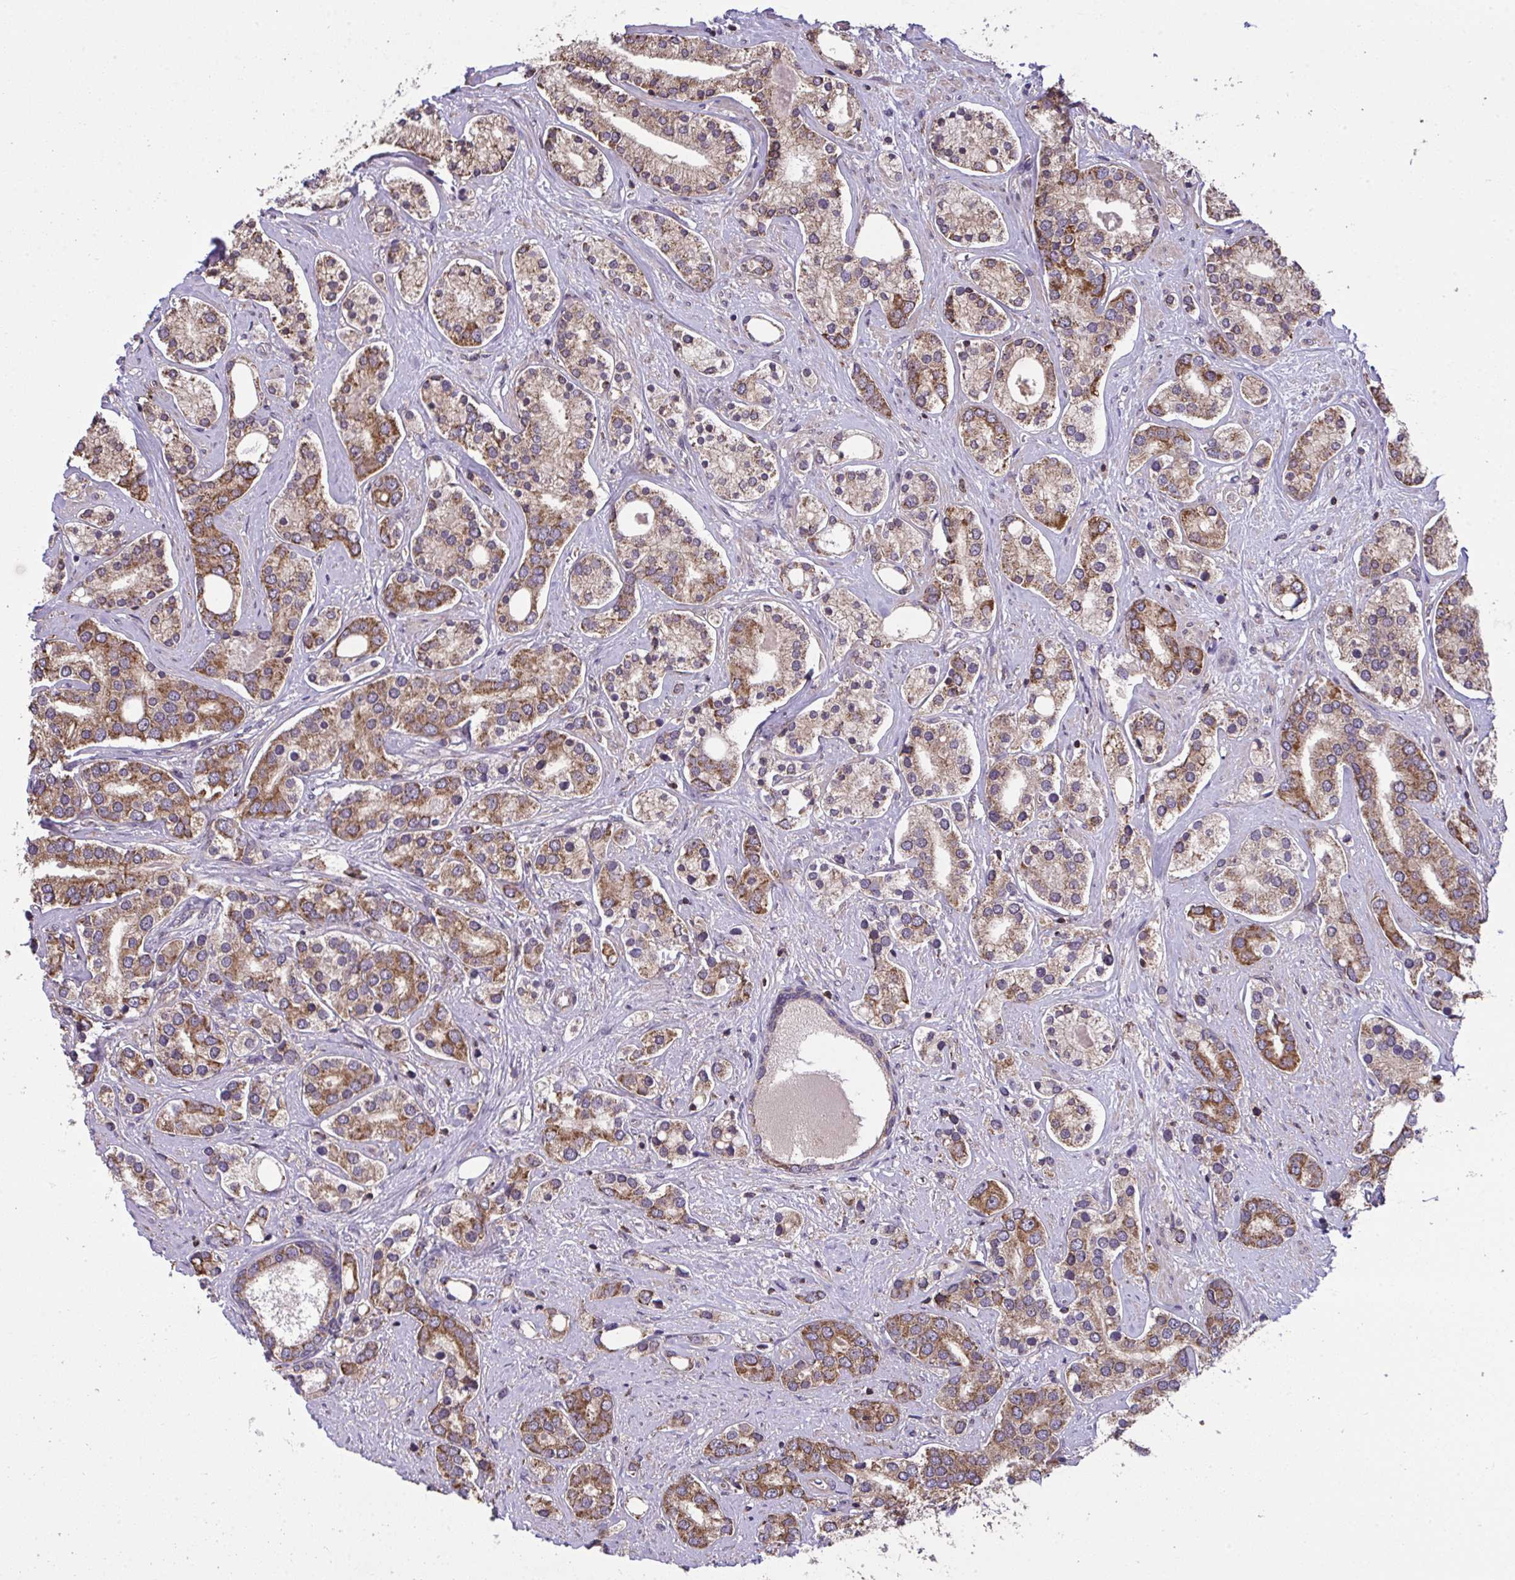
{"staining": {"intensity": "moderate", "quantity": ">75%", "location": "cytoplasmic/membranous"}, "tissue": "prostate cancer", "cell_type": "Tumor cells", "image_type": "cancer", "snomed": [{"axis": "morphology", "description": "Adenocarcinoma, High grade"}, {"axis": "topography", "description": "Prostate"}], "caption": "Protein staining by IHC demonstrates moderate cytoplasmic/membranous expression in approximately >75% of tumor cells in adenocarcinoma (high-grade) (prostate).", "gene": "PPM1H", "patient": {"sex": "male", "age": 58}}